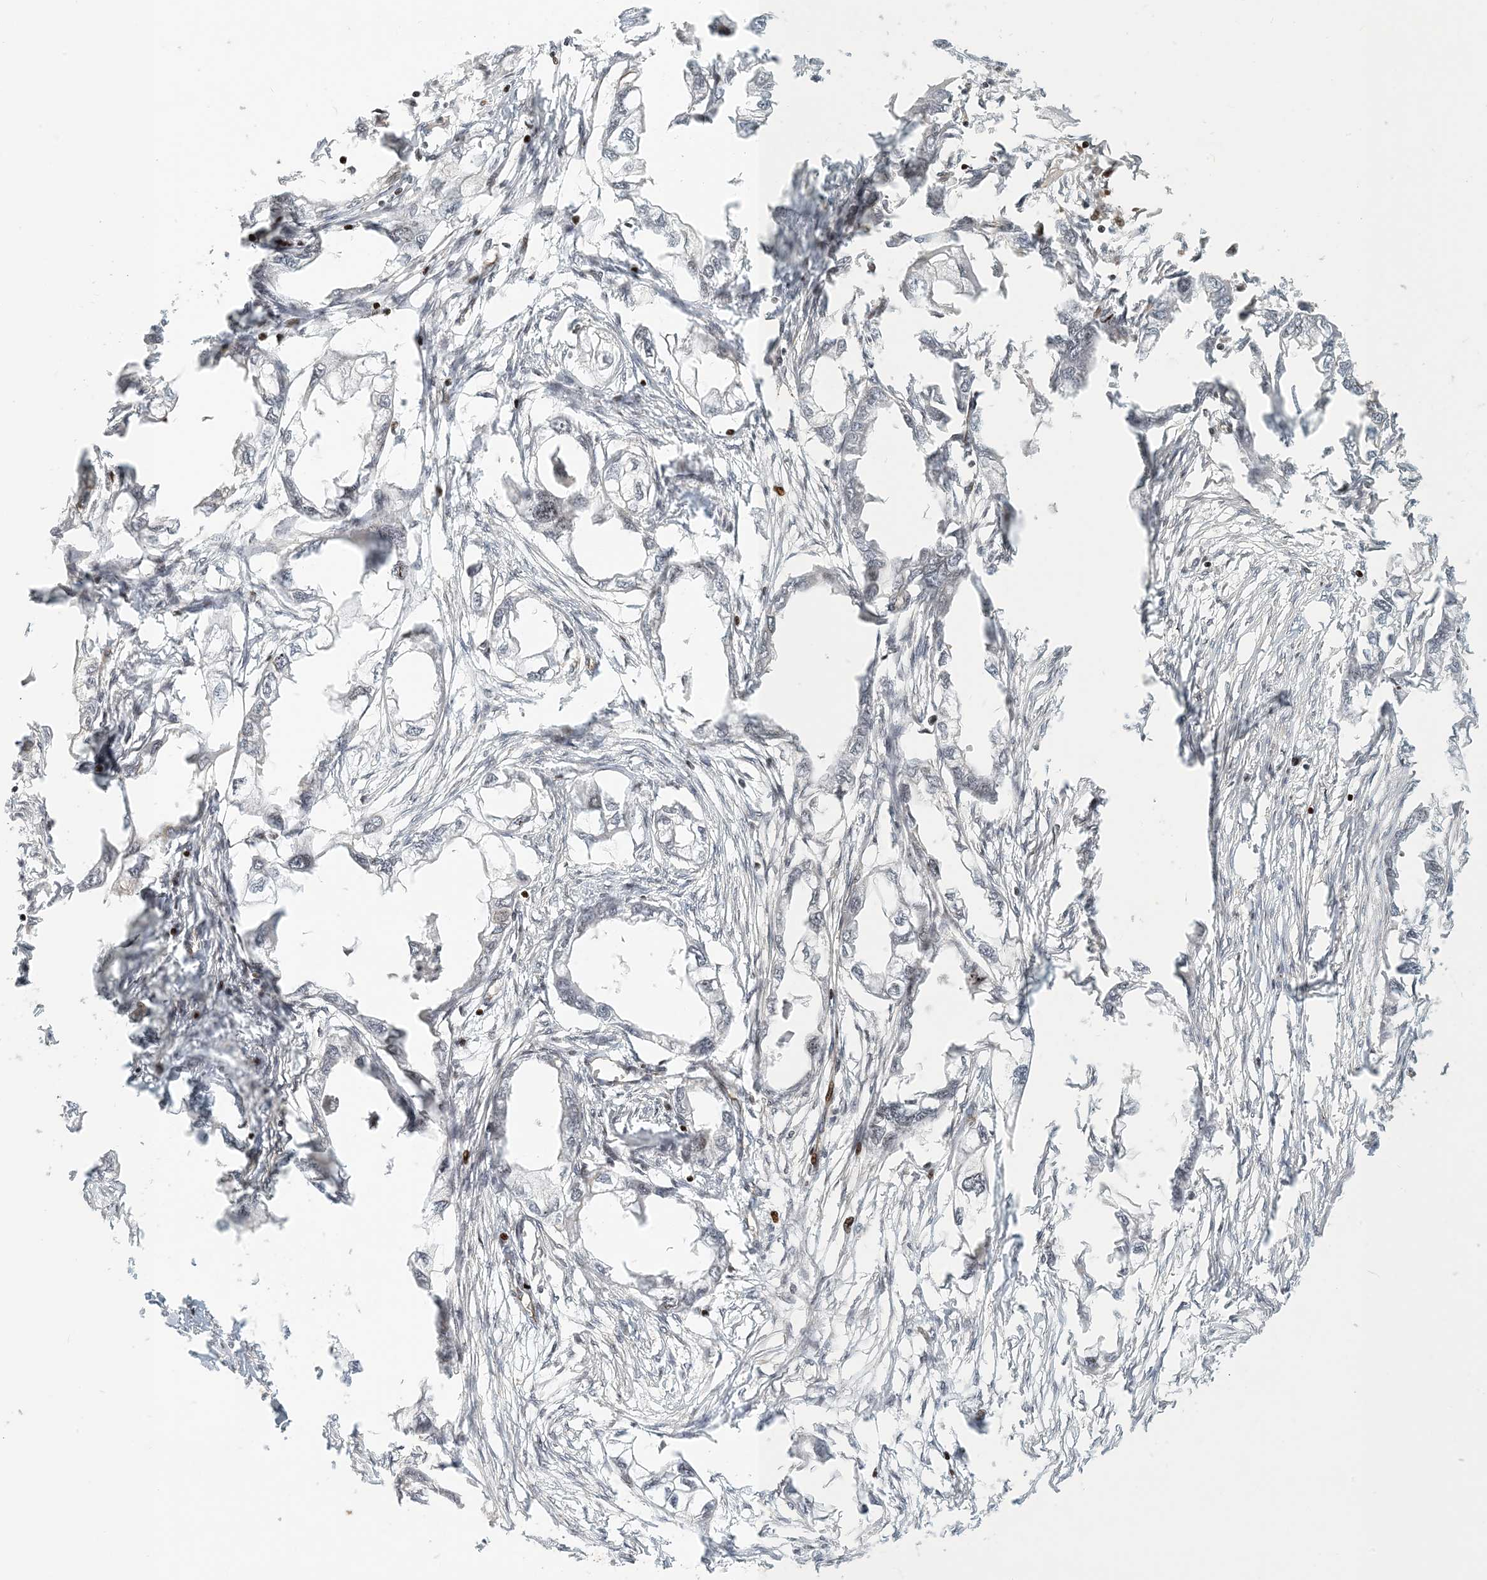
{"staining": {"intensity": "negative", "quantity": "none", "location": "none"}, "tissue": "endometrial cancer", "cell_type": "Tumor cells", "image_type": "cancer", "snomed": [{"axis": "morphology", "description": "Adenocarcinoma, NOS"}, {"axis": "morphology", "description": "Adenocarcinoma, metastatic, NOS"}, {"axis": "topography", "description": "Adipose tissue"}, {"axis": "topography", "description": "Endometrium"}], "caption": "Tumor cells show no significant positivity in endometrial metastatic adenocarcinoma.", "gene": "MAPKBP1", "patient": {"sex": "female", "age": 67}}